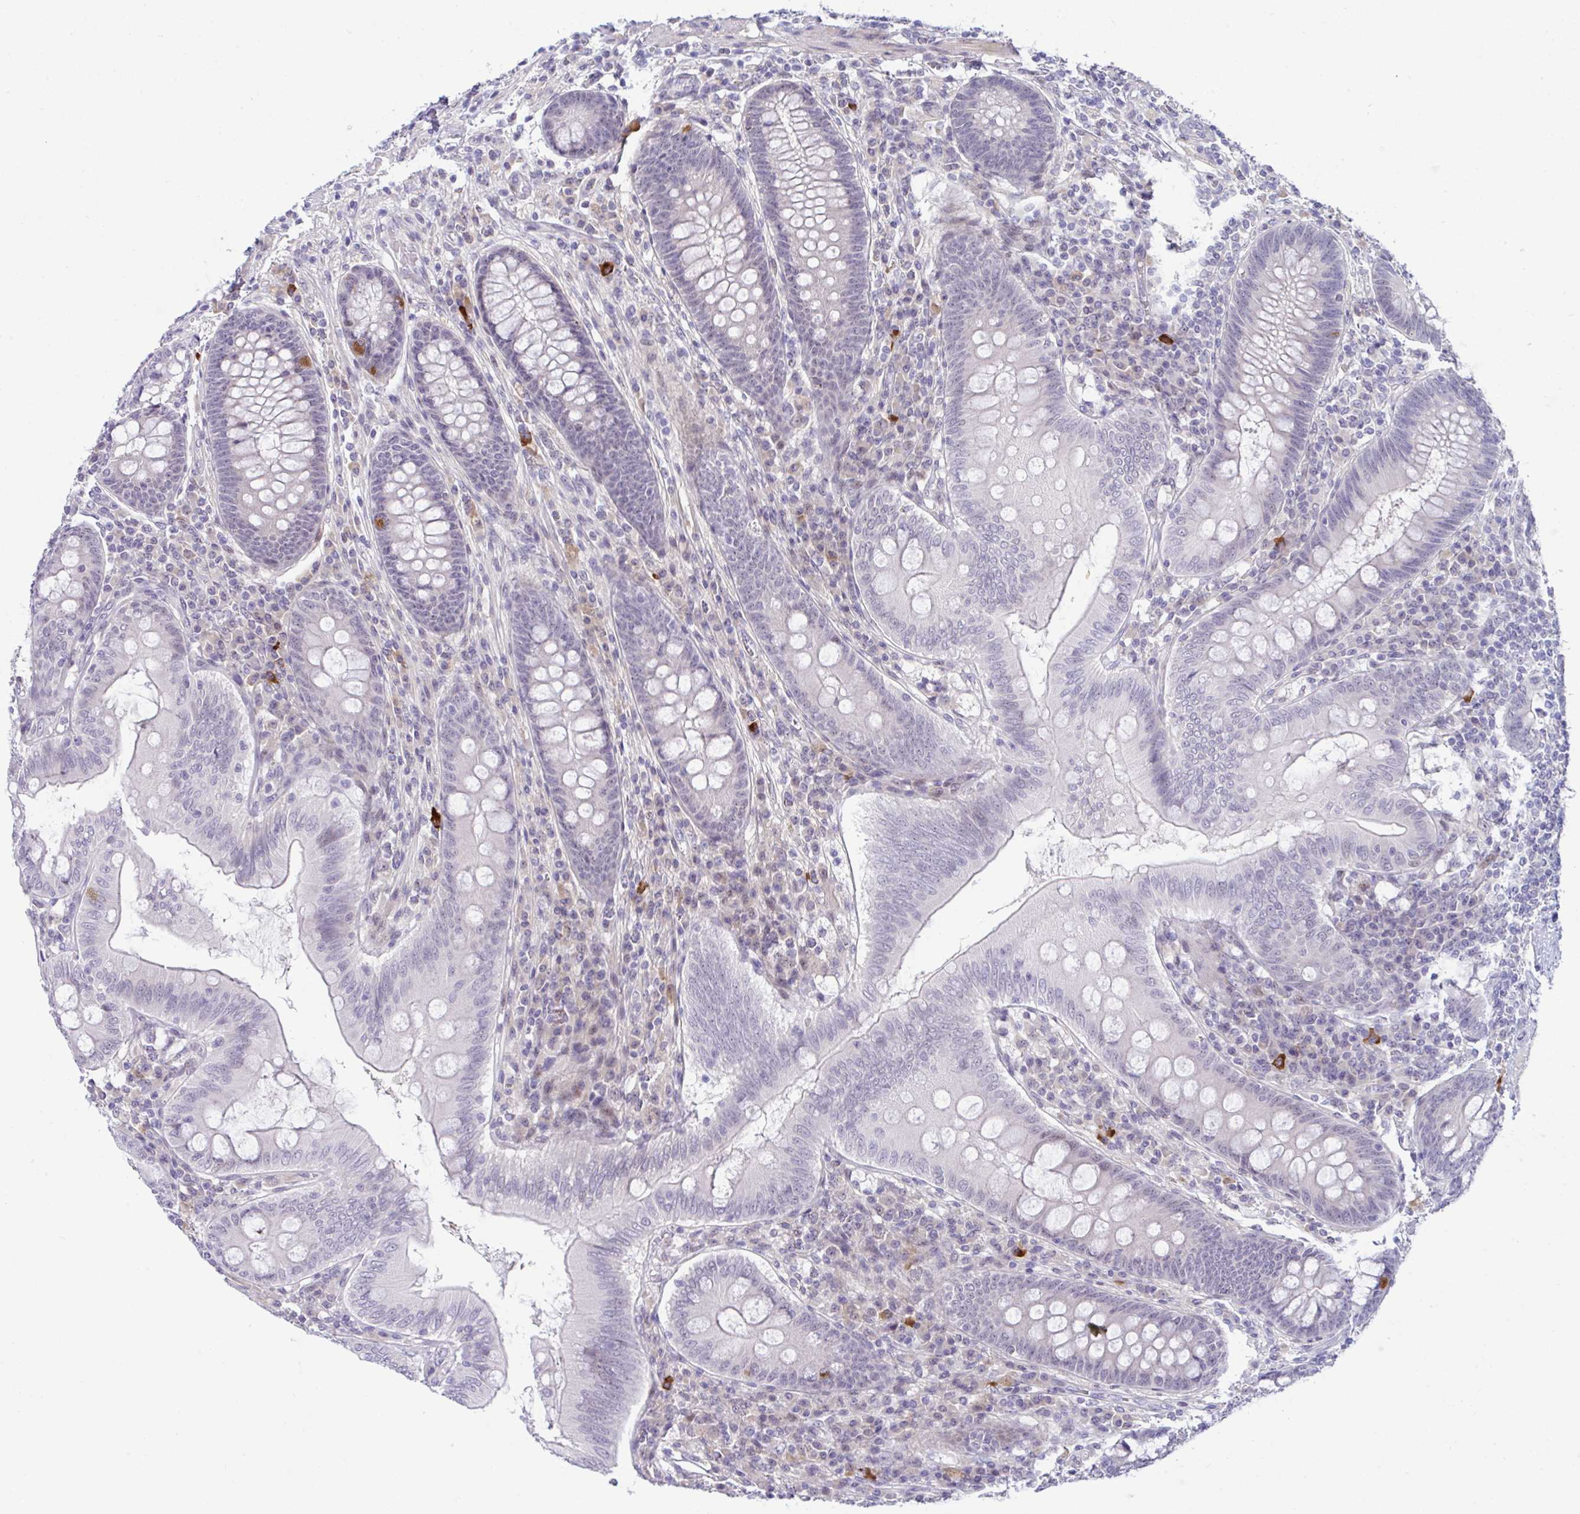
{"staining": {"intensity": "moderate", "quantity": "<25%", "location": "cytoplasmic/membranous"}, "tissue": "appendix", "cell_type": "Glandular cells", "image_type": "normal", "snomed": [{"axis": "morphology", "description": "Normal tissue, NOS"}, {"axis": "topography", "description": "Appendix"}], "caption": "Immunohistochemistry (IHC) histopathology image of unremarkable human appendix stained for a protein (brown), which reveals low levels of moderate cytoplasmic/membranous staining in approximately <25% of glandular cells.", "gene": "USP35", "patient": {"sex": "male", "age": 71}}